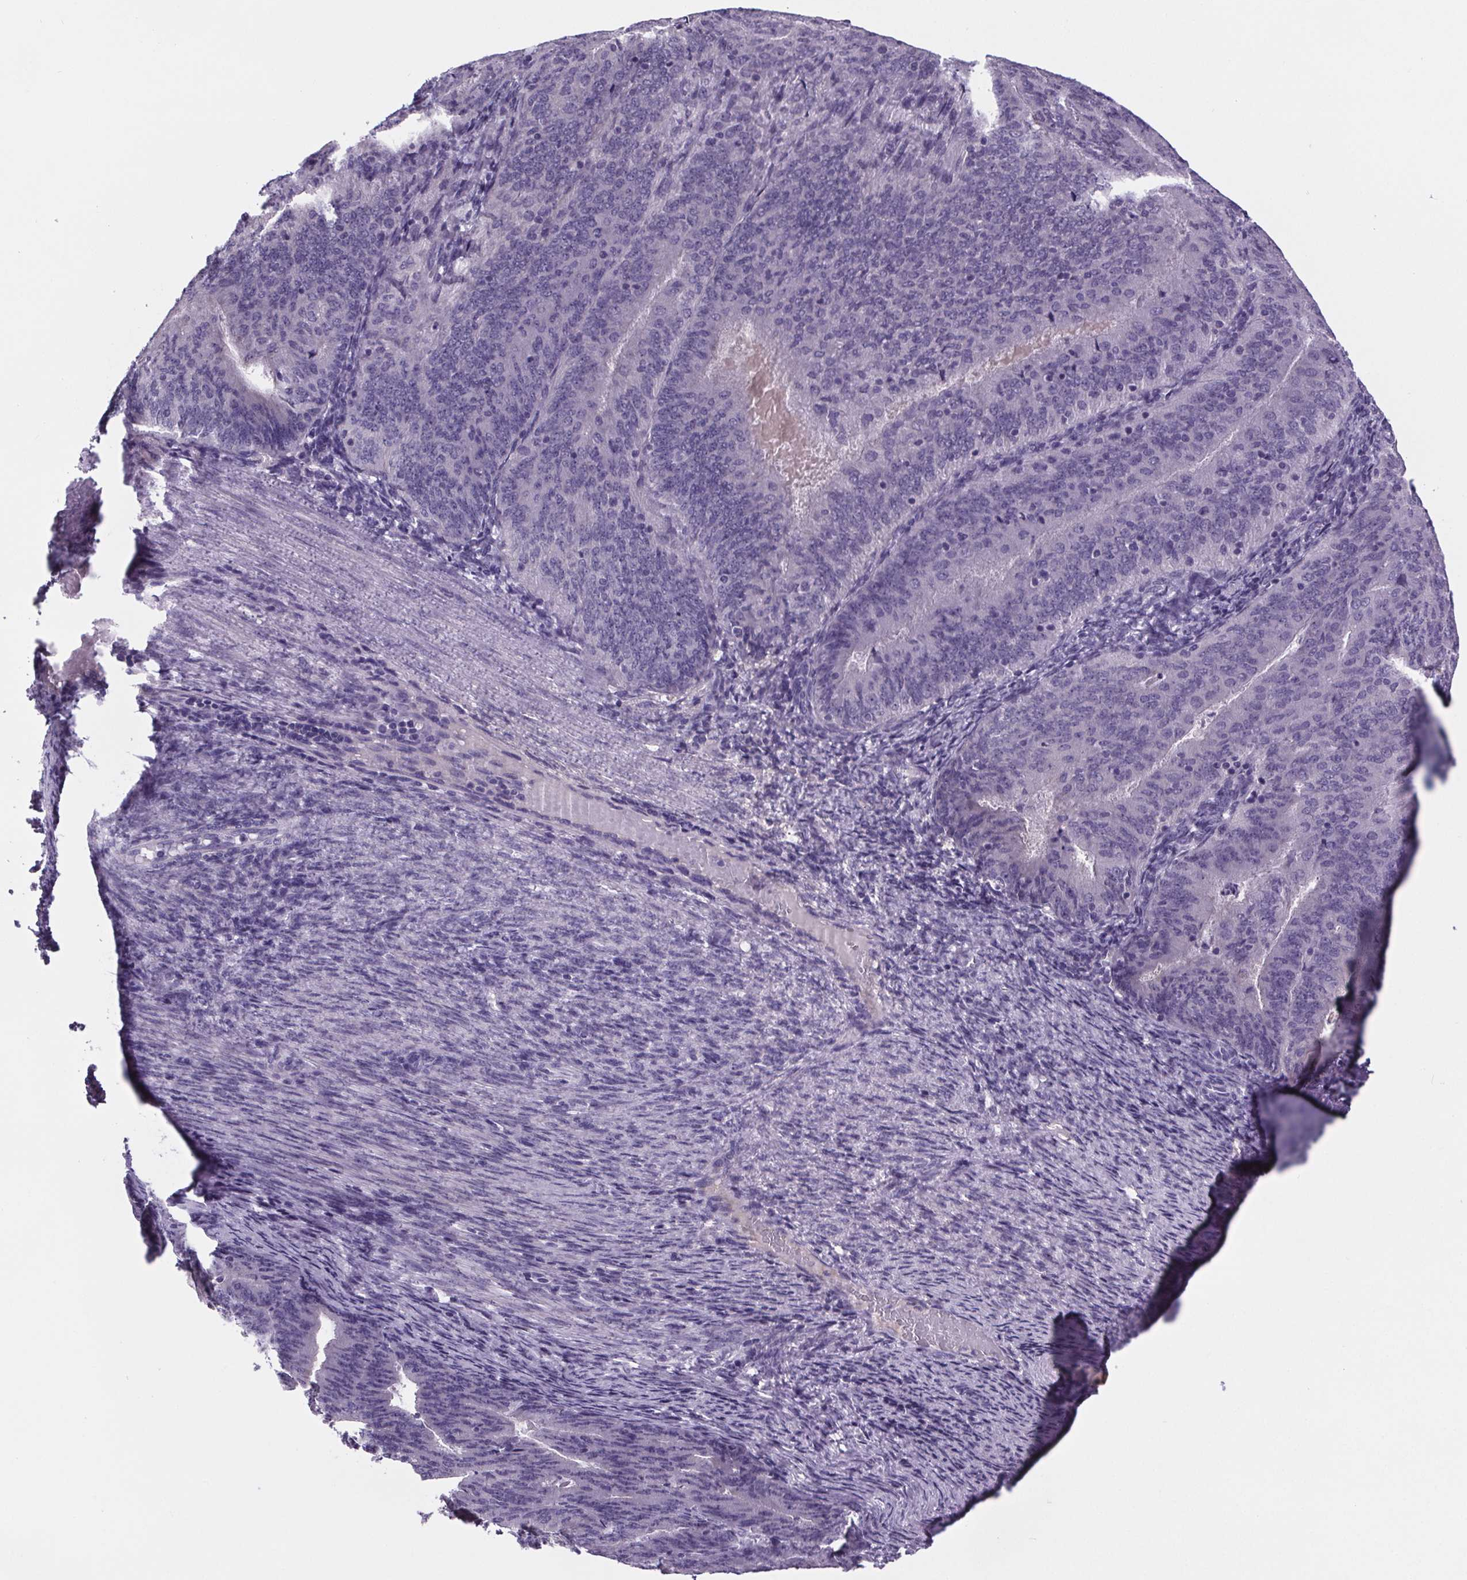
{"staining": {"intensity": "negative", "quantity": "none", "location": "none"}, "tissue": "endometrial cancer", "cell_type": "Tumor cells", "image_type": "cancer", "snomed": [{"axis": "morphology", "description": "Adenocarcinoma, NOS"}, {"axis": "topography", "description": "Endometrium"}], "caption": "Human endometrial adenocarcinoma stained for a protein using immunohistochemistry (IHC) shows no positivity in tumor cells.", "gene": "CUBN", "patient": {"sex": "female", "age": 57}}